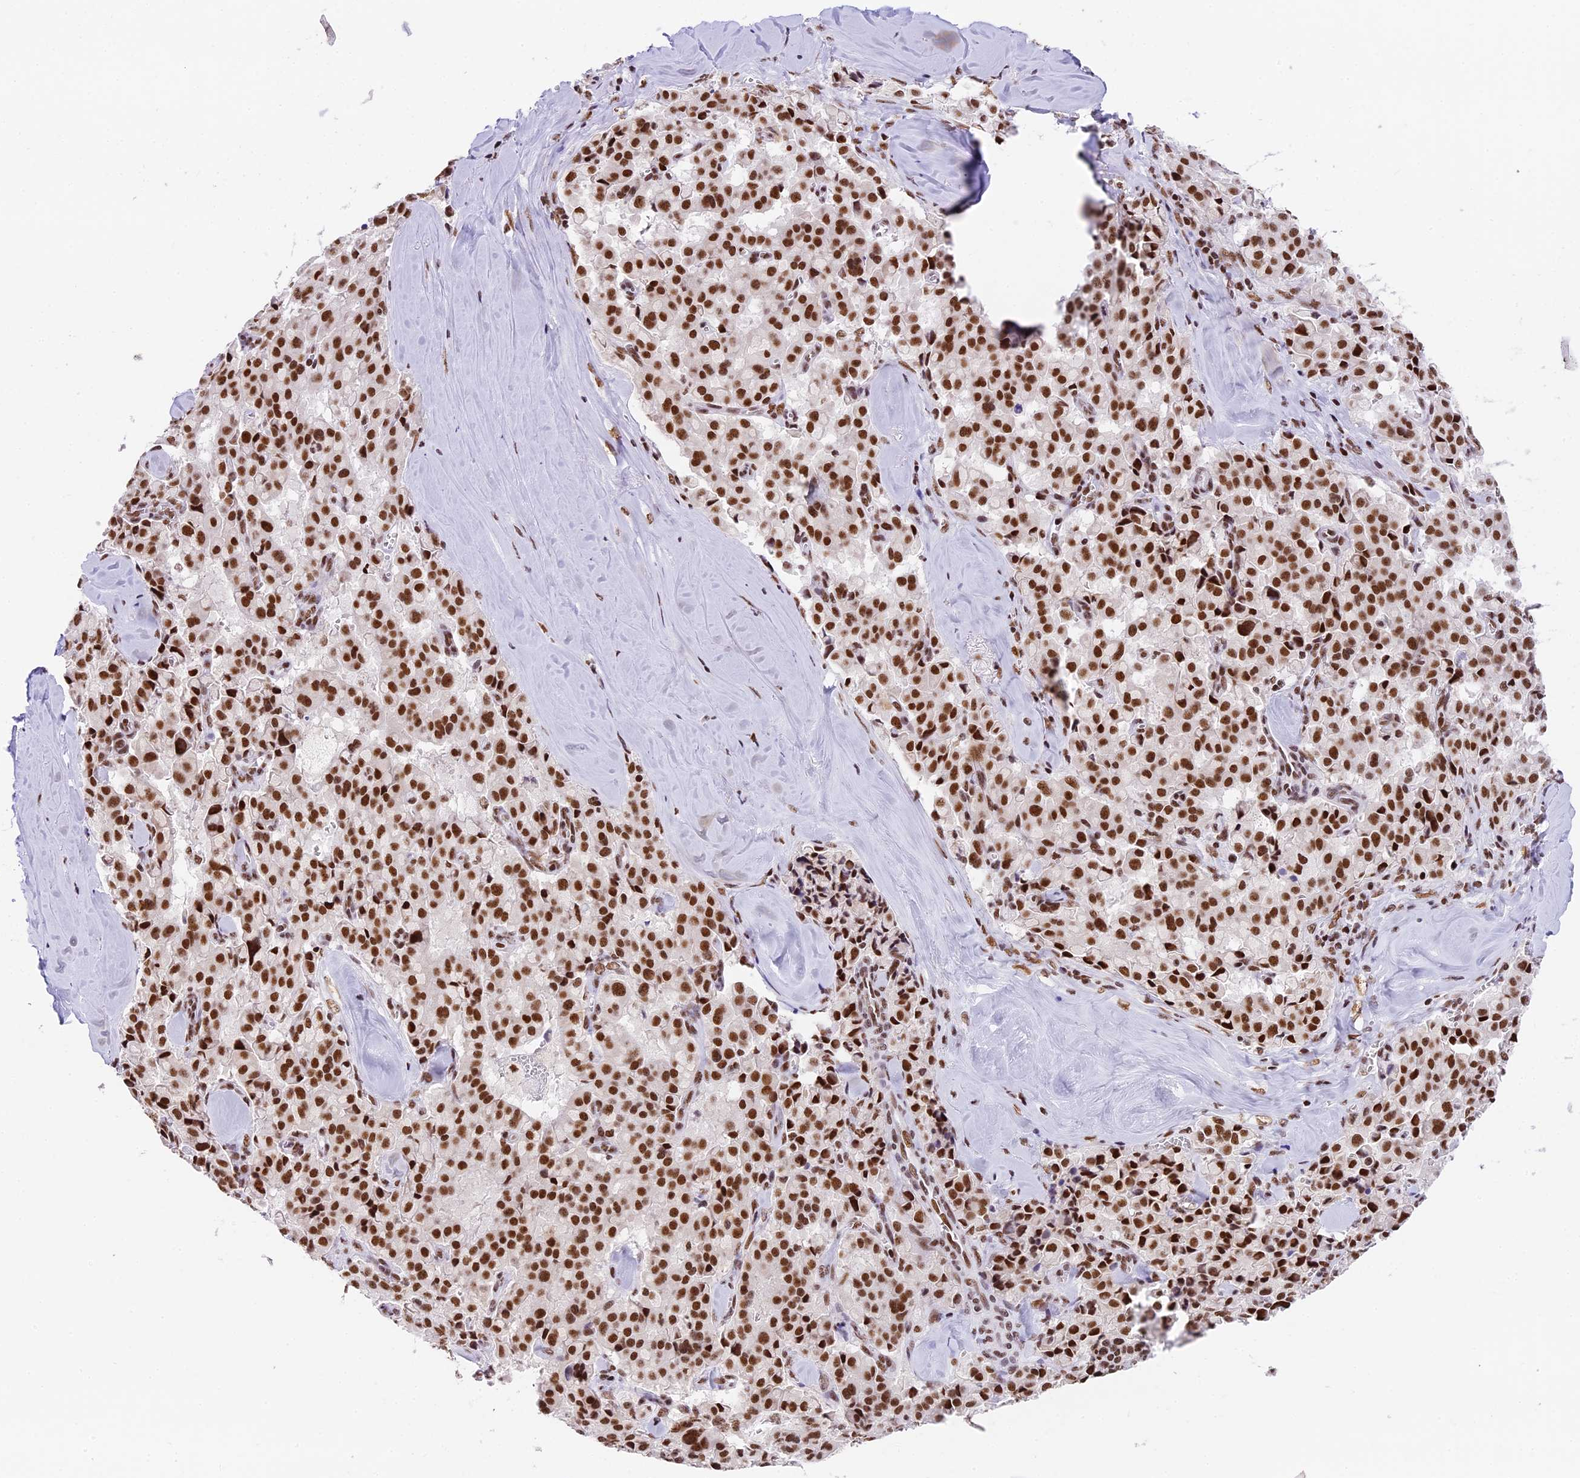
{"staining": {"intensity": "strong", "quantity": ">75%", "location": "nuclear"}, "tissue": "pancreatic cancer", "cell_type": "Tumor cells", "image_type": "cancer", "snomed": [{"axis": "morphology", "description": "Adenocarcinoma, NOS"}, {"axis": "topography", "description": "Pancreas"}], "caption": "Tumor cells demonstrate high levels of strong nuclear expression in approximately >75% of cells in pancreatic cancer (adenocarcinoma).", "gene": "SBNO1", "patient": {"sex": "male", "age": 65}}